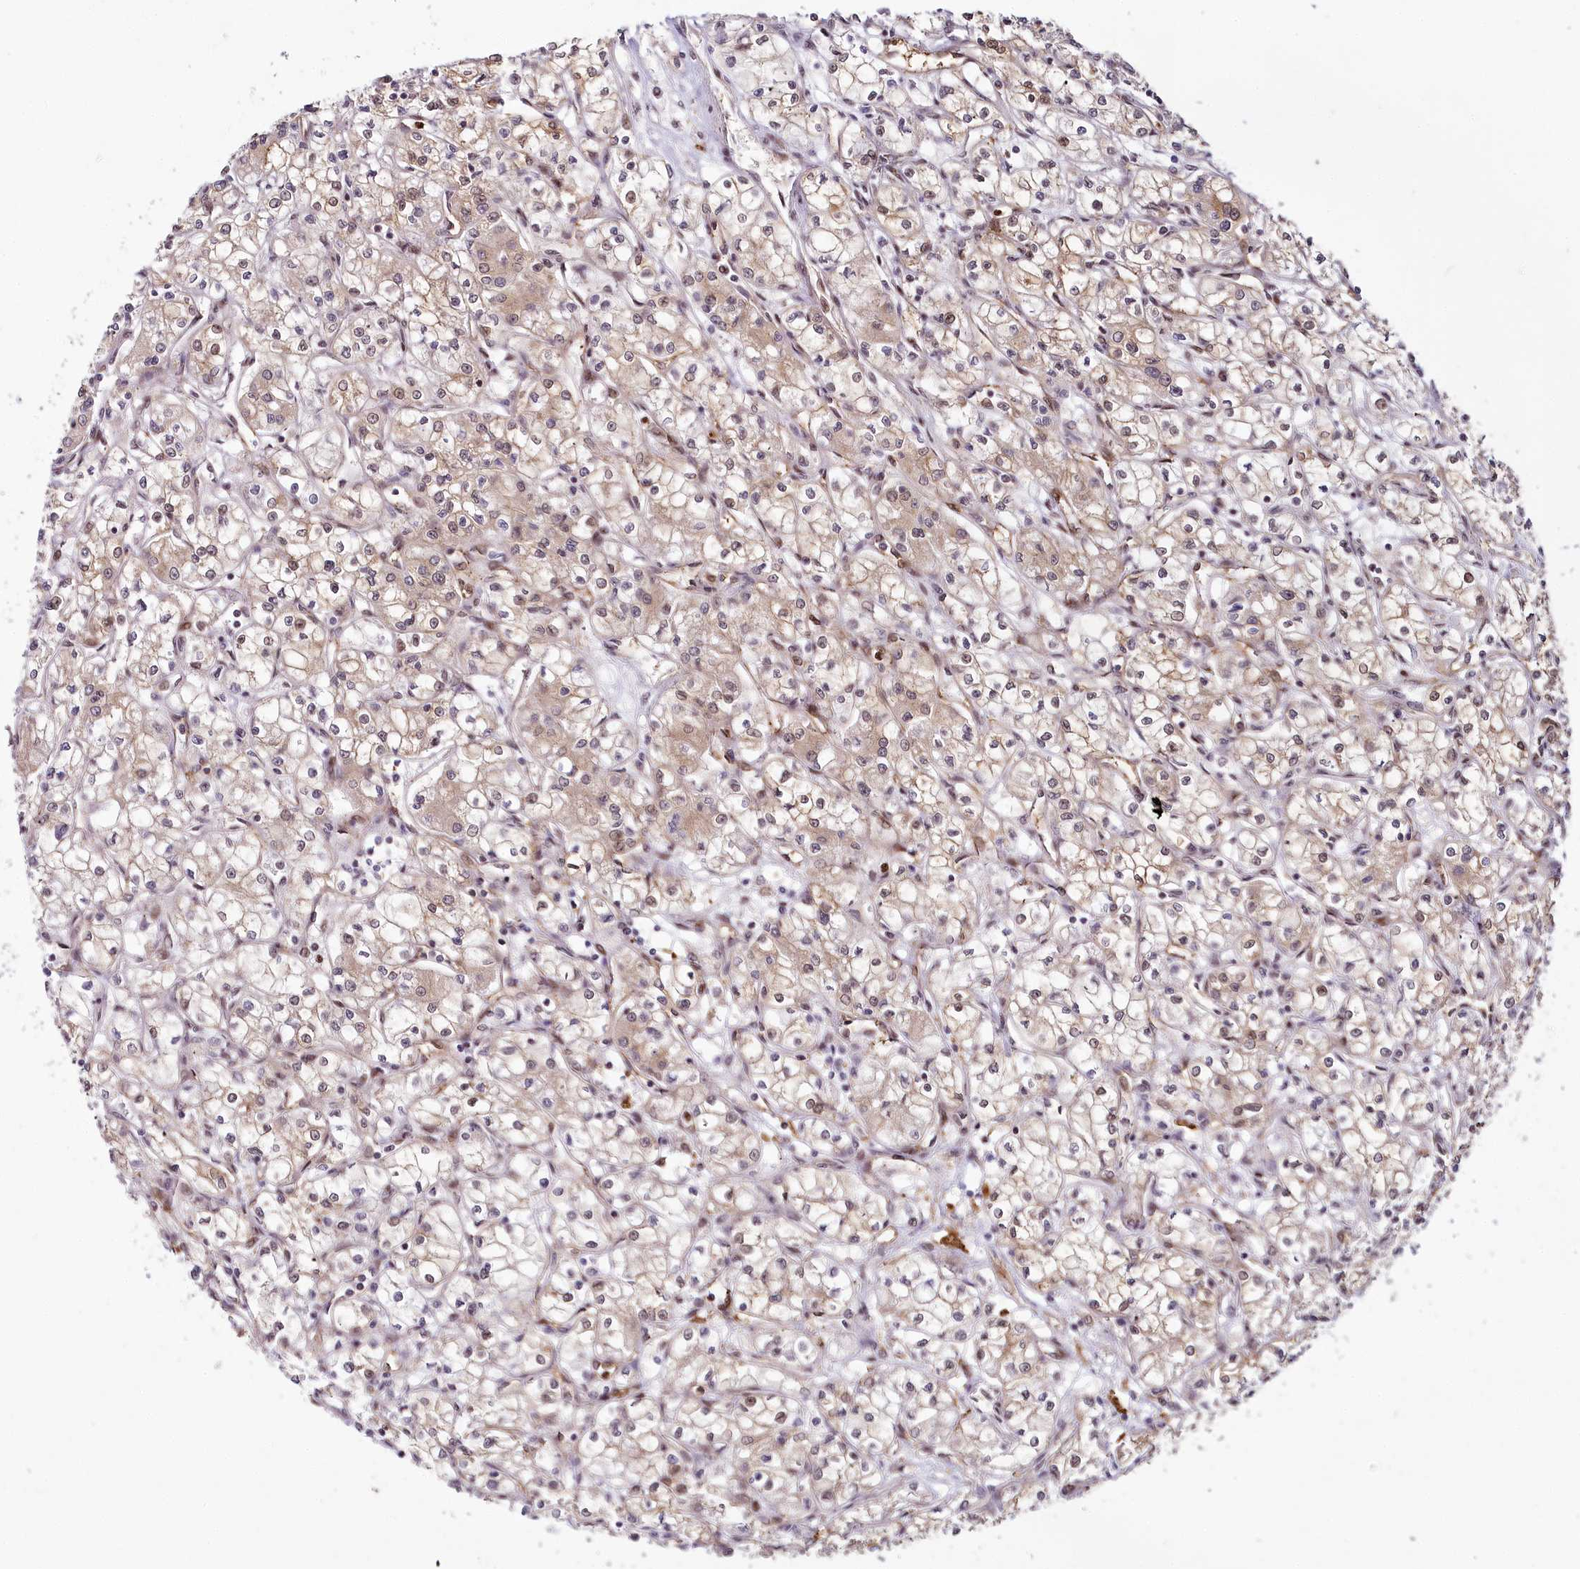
{"staining": {"intensity": "weak", "quantity": "25%-75%", "location": "cytoplasmic/membranous,nuclear"}, "tissue": "renal cancer", "cell_type": "Tumor cells", "image_type": "cancer", "snomed": [{"axis": "morphology", "description": "Adenocarcinoma, NOS"}, {"axis": "topography", "description": "Kidney"}], "caption": "Protein analysis of renal cancer (adenocarcinoma) tissue exhibits weak cytoplasmic/membranous and nuclear expression in about 25%-75% of tumor cells.", "gene": "ALKBH8", "patient": {"sex": "male", "age": 59}}